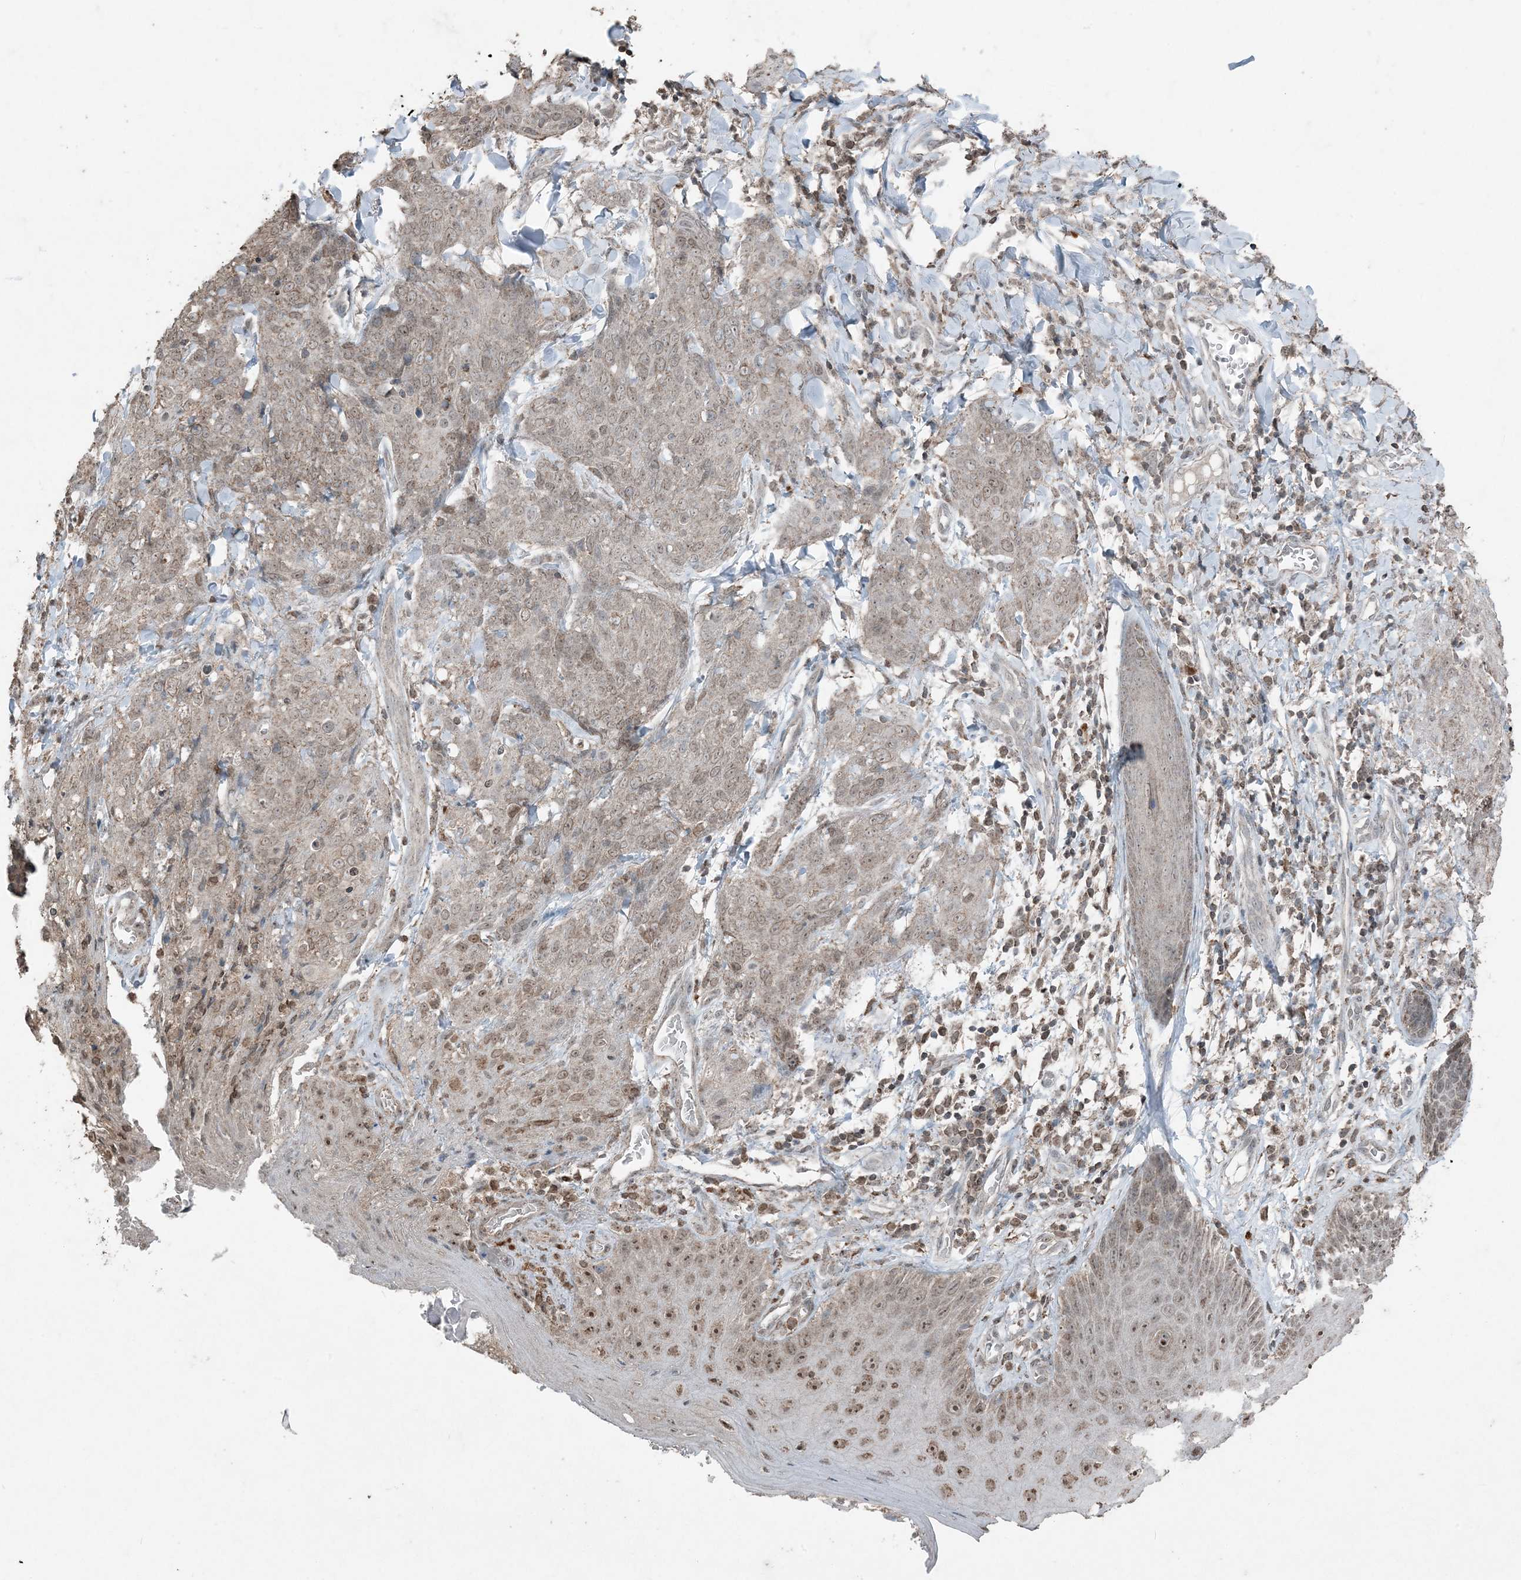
{"staining": {"intensity": "moderate", "quantity": ">75%", "location": "cytoplasmic/membranous,nuclear"}, "tissue": "skin cancer", "cell_type": "Tumor cells", "image_type": "cancer", "snomed": [{"axis": "morphology", "description": "Squamous cell carcinoma, NOS"}, {"axis": "topography", "description": "Skin"}, {"axis": "topography", "description": "Vulva"}], "caption": "DAB immunohistochemical staining of skin cancer (squamous cell carcinoma) displays moderate cytoplasmic/membranous and nuclear protein expression in approximately >75% of tumor cells.", "gene": "GNL1", "patient": {"sex": "female", "age": 85}}